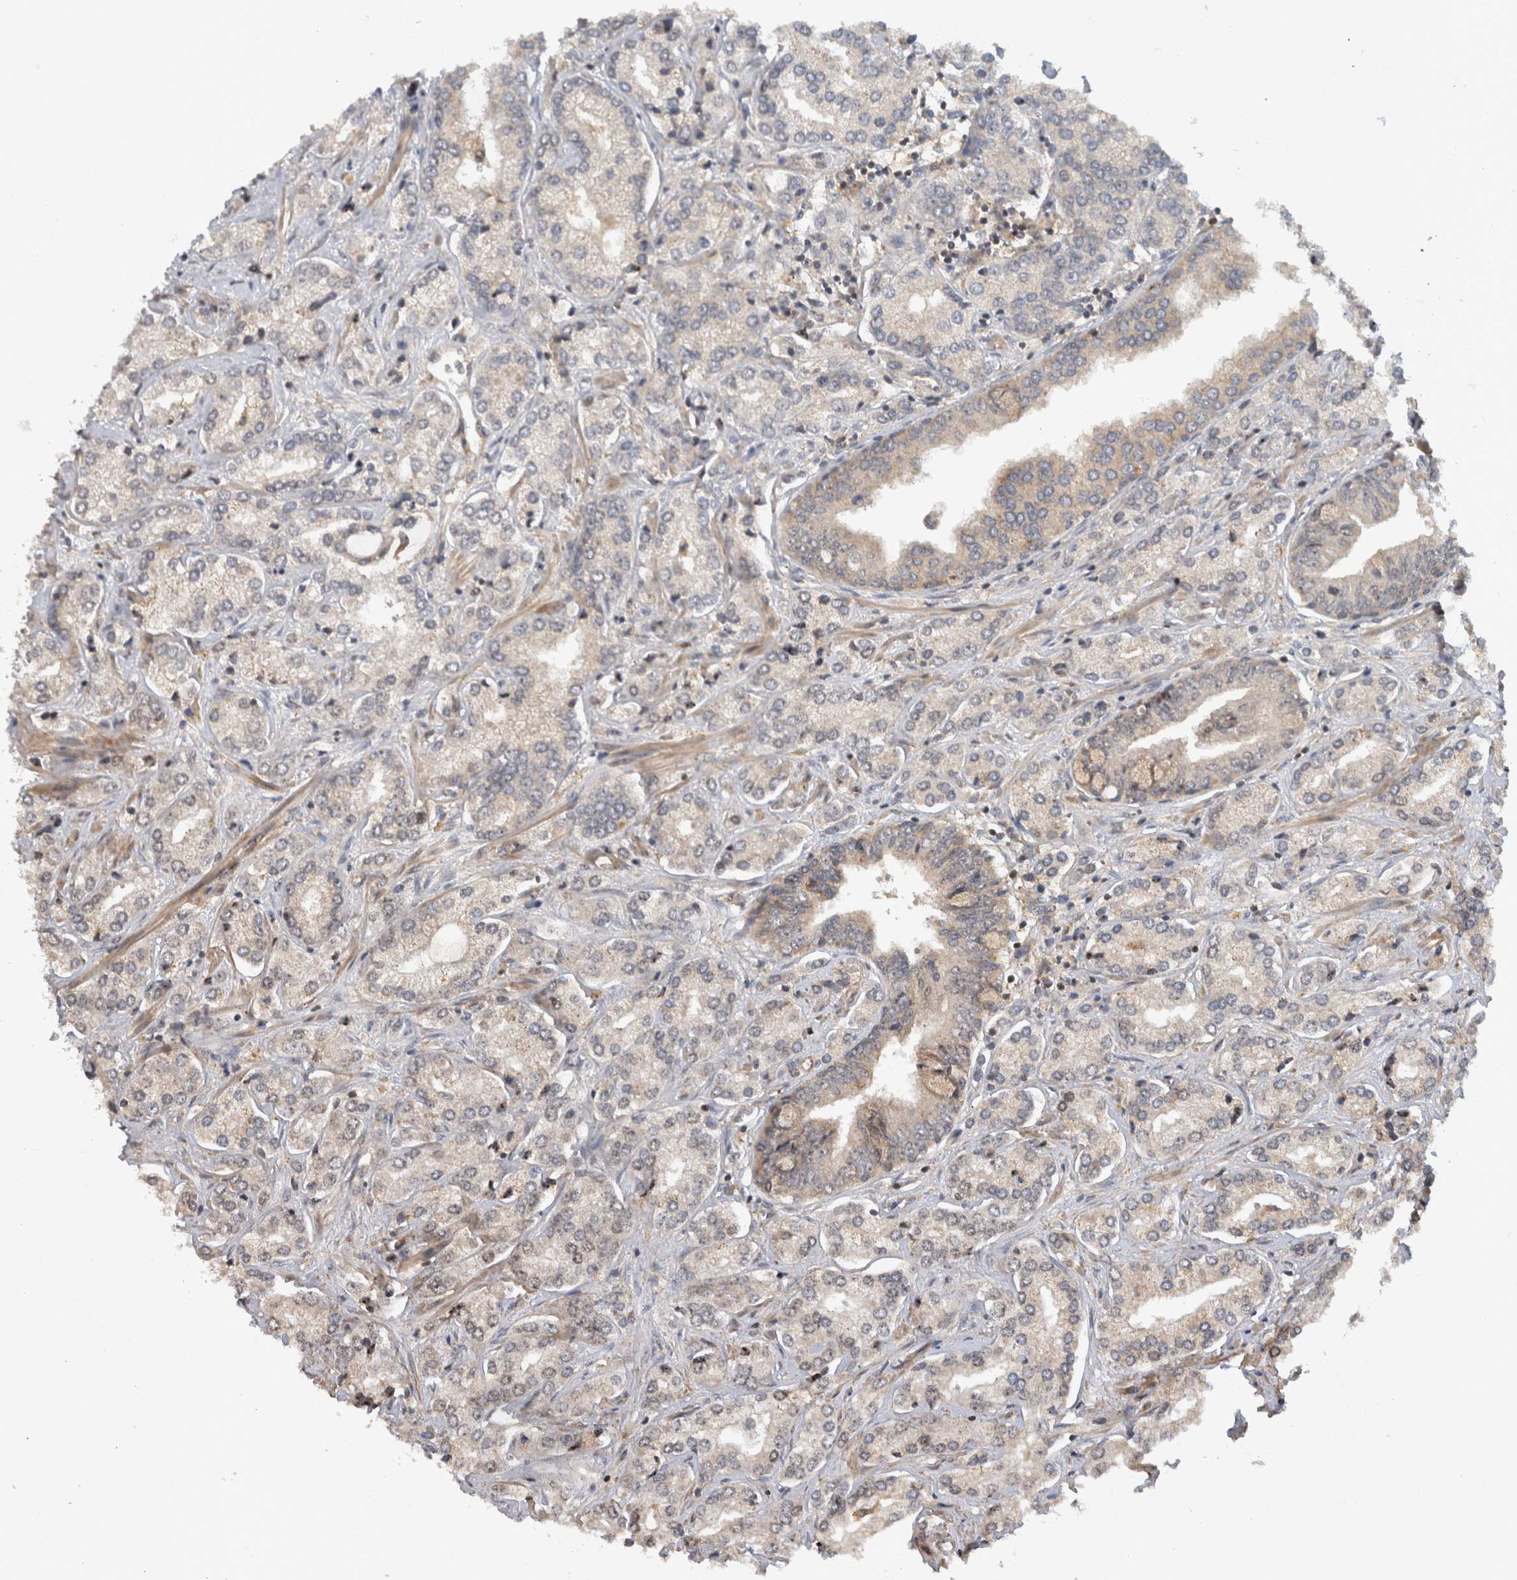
{"staining": {"intensity": "weak", "quantity": "25%-75%", "location": "cytoplasmic/membranous,nuclear"}, "tissue": "prostate cancer", "cell_type": "Tumor cells", "image_type": "cancer", "snomed": [{"axis": "morphology", "description": "Adenocarcinoma, High grade"}, {"axis": "topography", "description": "Prostate"}], "caption": "IHC image of human prostate cancer stained for a protein (brown), which reveals low levels of weak cytoplasmic/membranous and nuclear positivity in about 25%-75% of tumor cells.", "gene": "WASF2", "patient": {"sex": "male", "age": 66}}